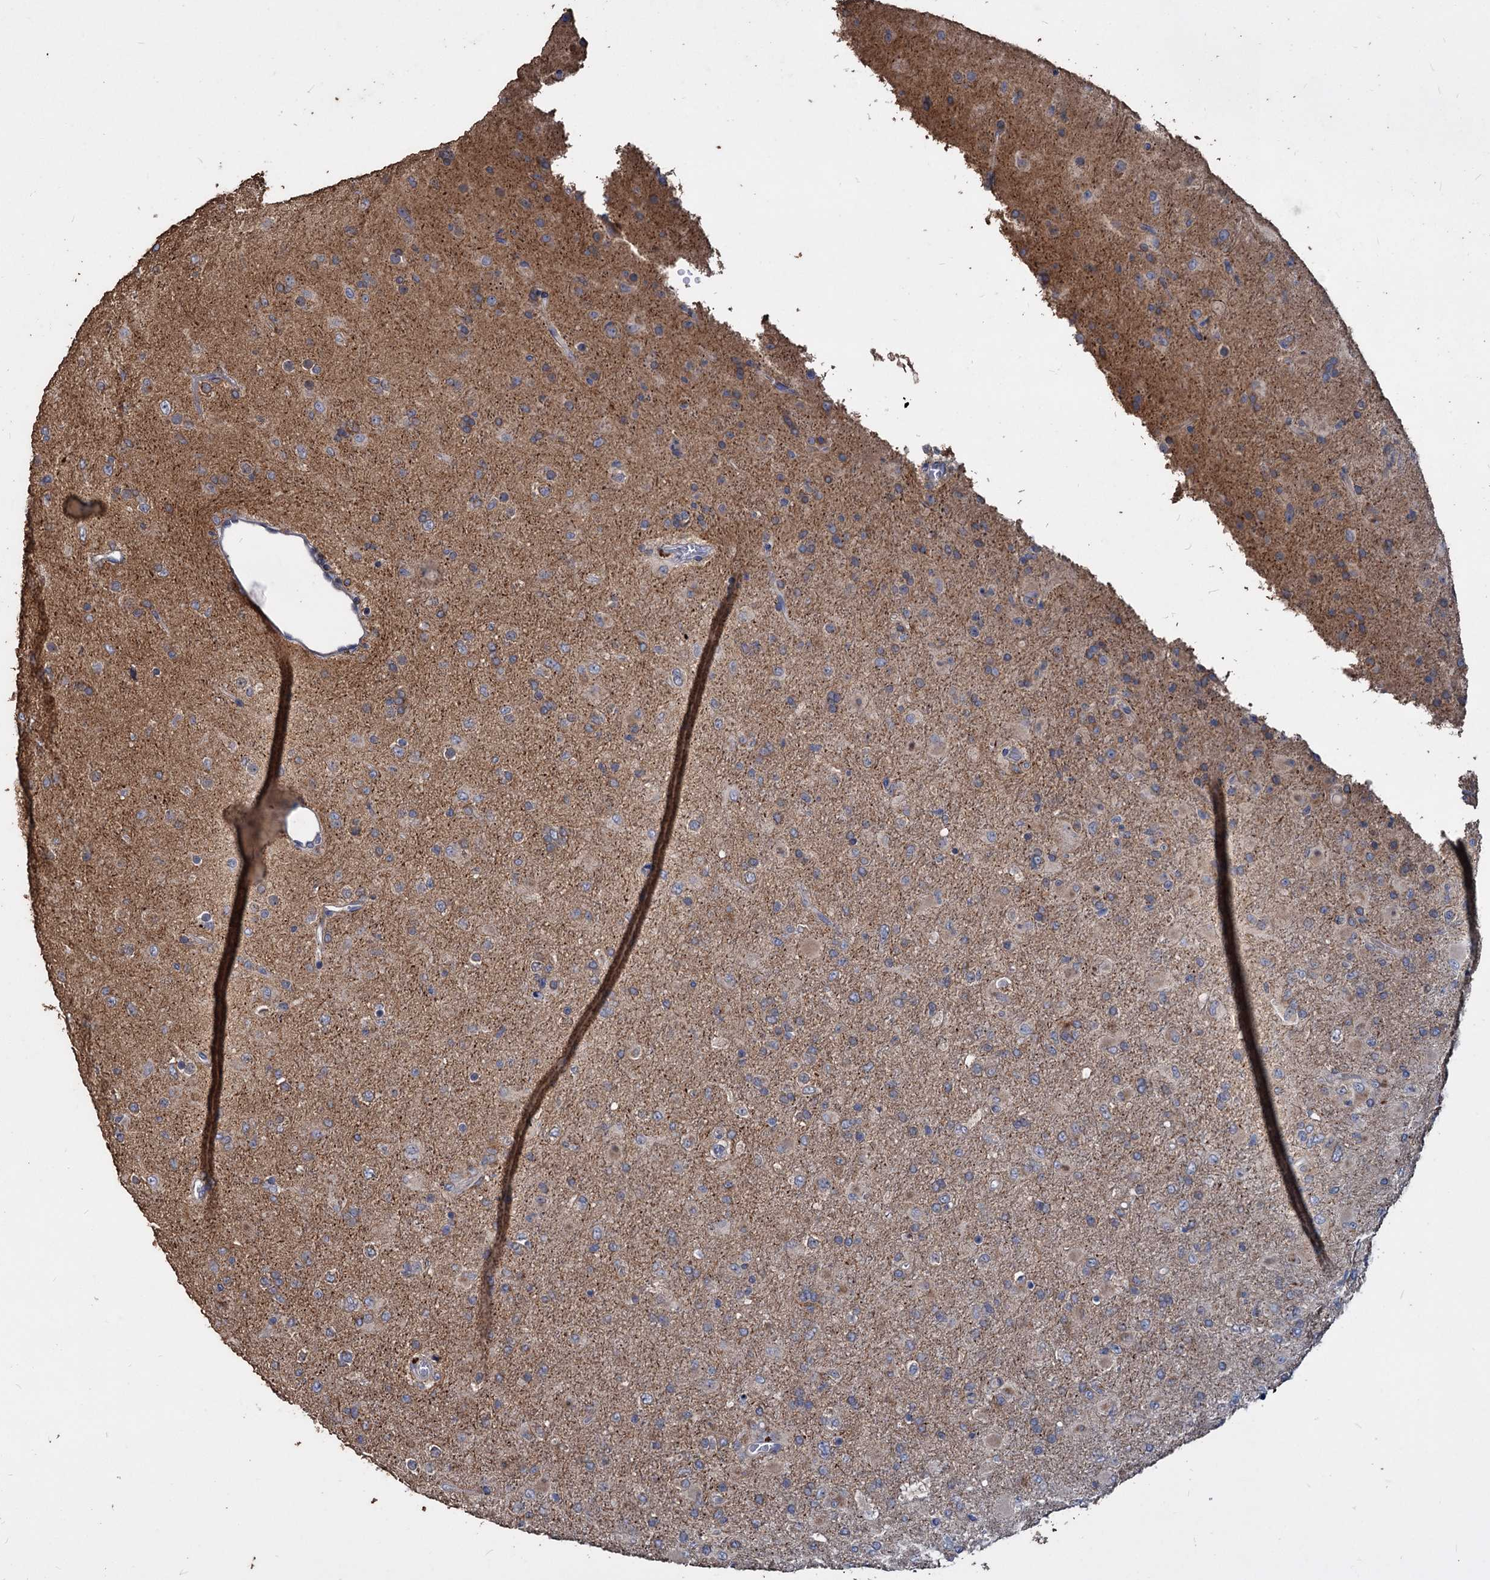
{"staining": {"intensity": "negative", "quantity": "none", "location": "none"}, "tissue": "glioma", "cell_type": "Tumor cells", "image_type": "cancer", "snomed": [{"axis": "morphology", "description": "Glioma, malignant, Low grade"}, {"axis": "topography", "description": "Brain"}], "caption": "Immunohistochemistry of malignant glioma (low-grade) displays no positivity in tumor cells.", "gene": "DEPDC4", "patient": {"sex": "male", "age": 65}}